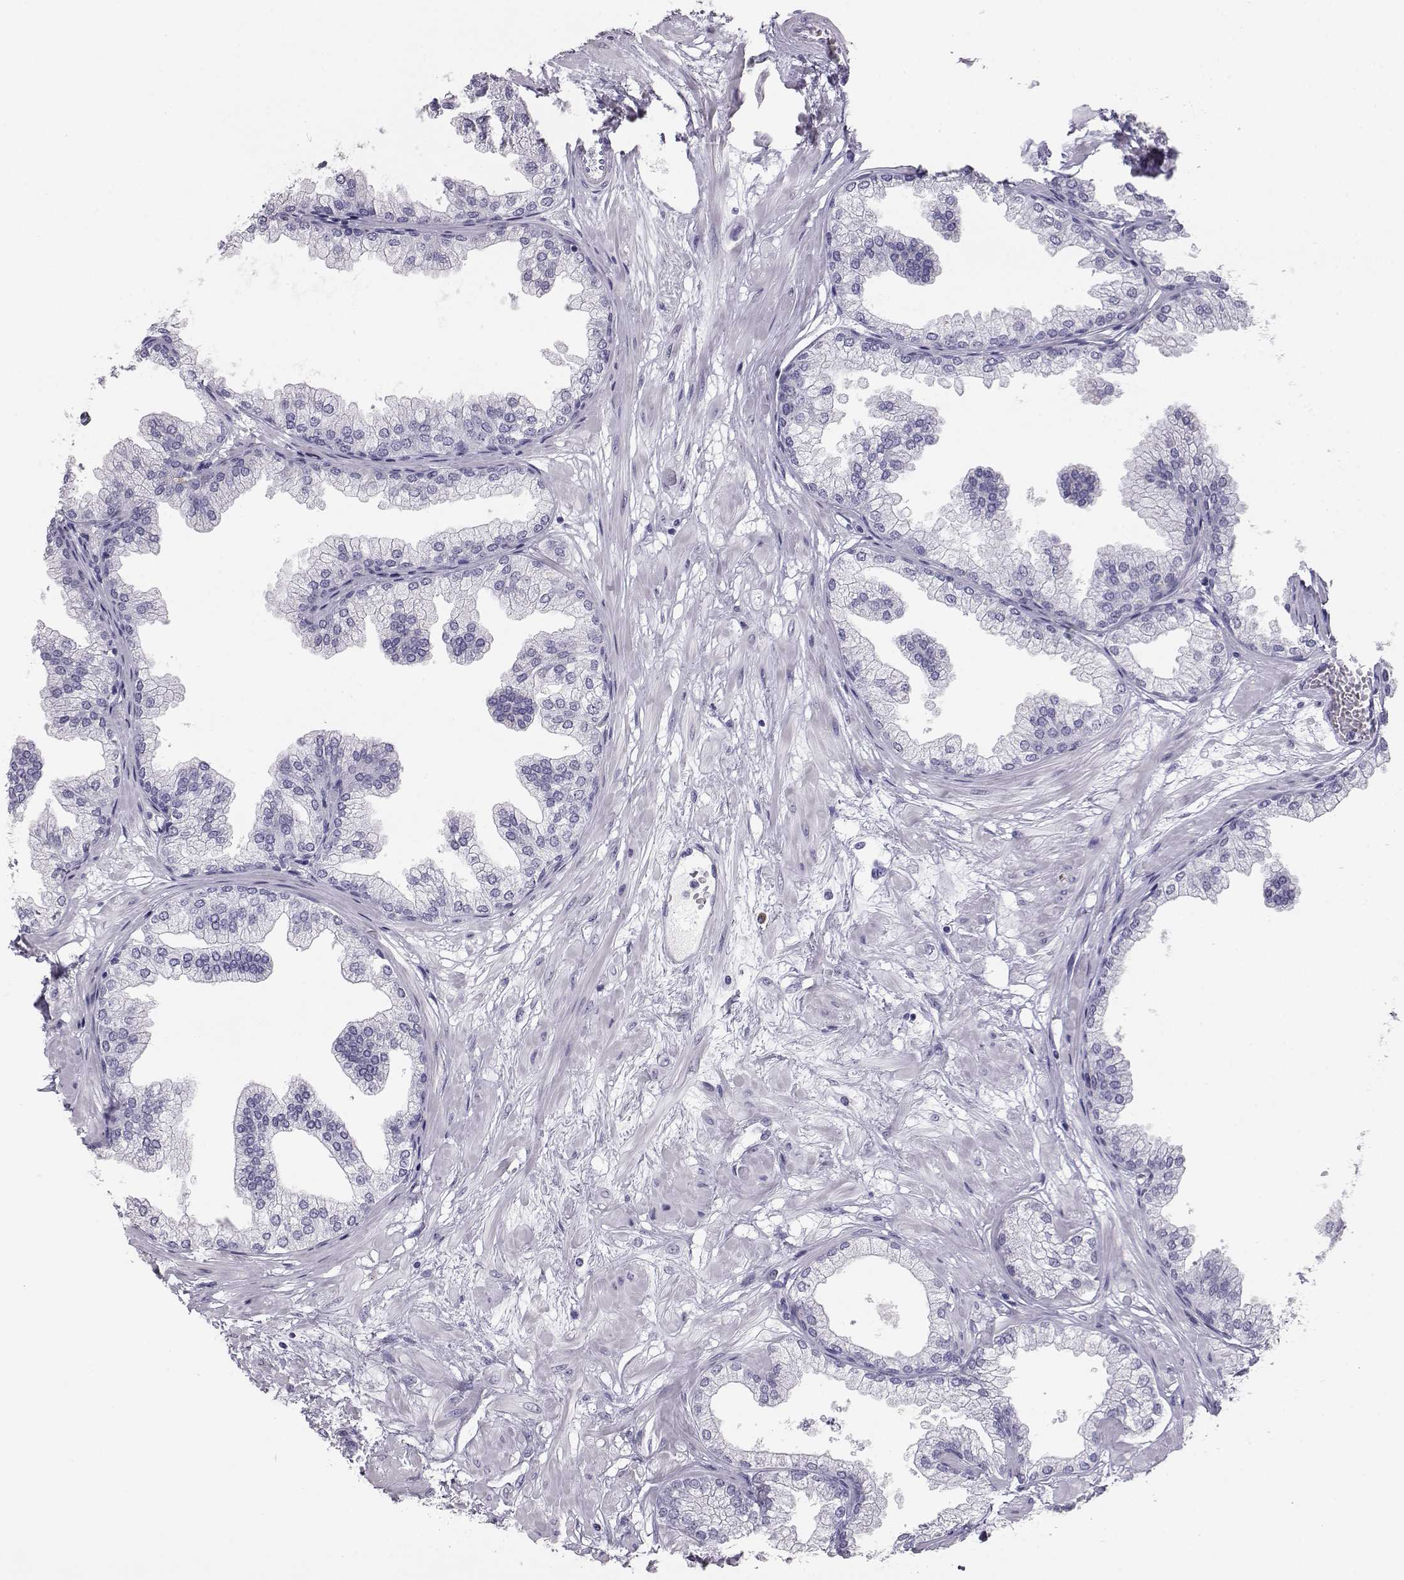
{"staining": {"intensity": "negative", "quantity": "none", "location": "none"}, "tissue": "prostate", "cell_type": "Glandular cells", "image_type": "normal", "snomed": [{"axis": "morphology", "description": "Normal tissue, NOS"}, {"axis": "topography", "description": "Prostate"}], "caption": "Glandular cells show no significant protein positivity in normal prostate. (DAB (3,3'-diaminobenzidine) immunohistochemistry (IHC) visualized using brightfield microscopy, high magnification).", "gene": "ITLN1", "patient": {"sex": "male", "age": 37}}